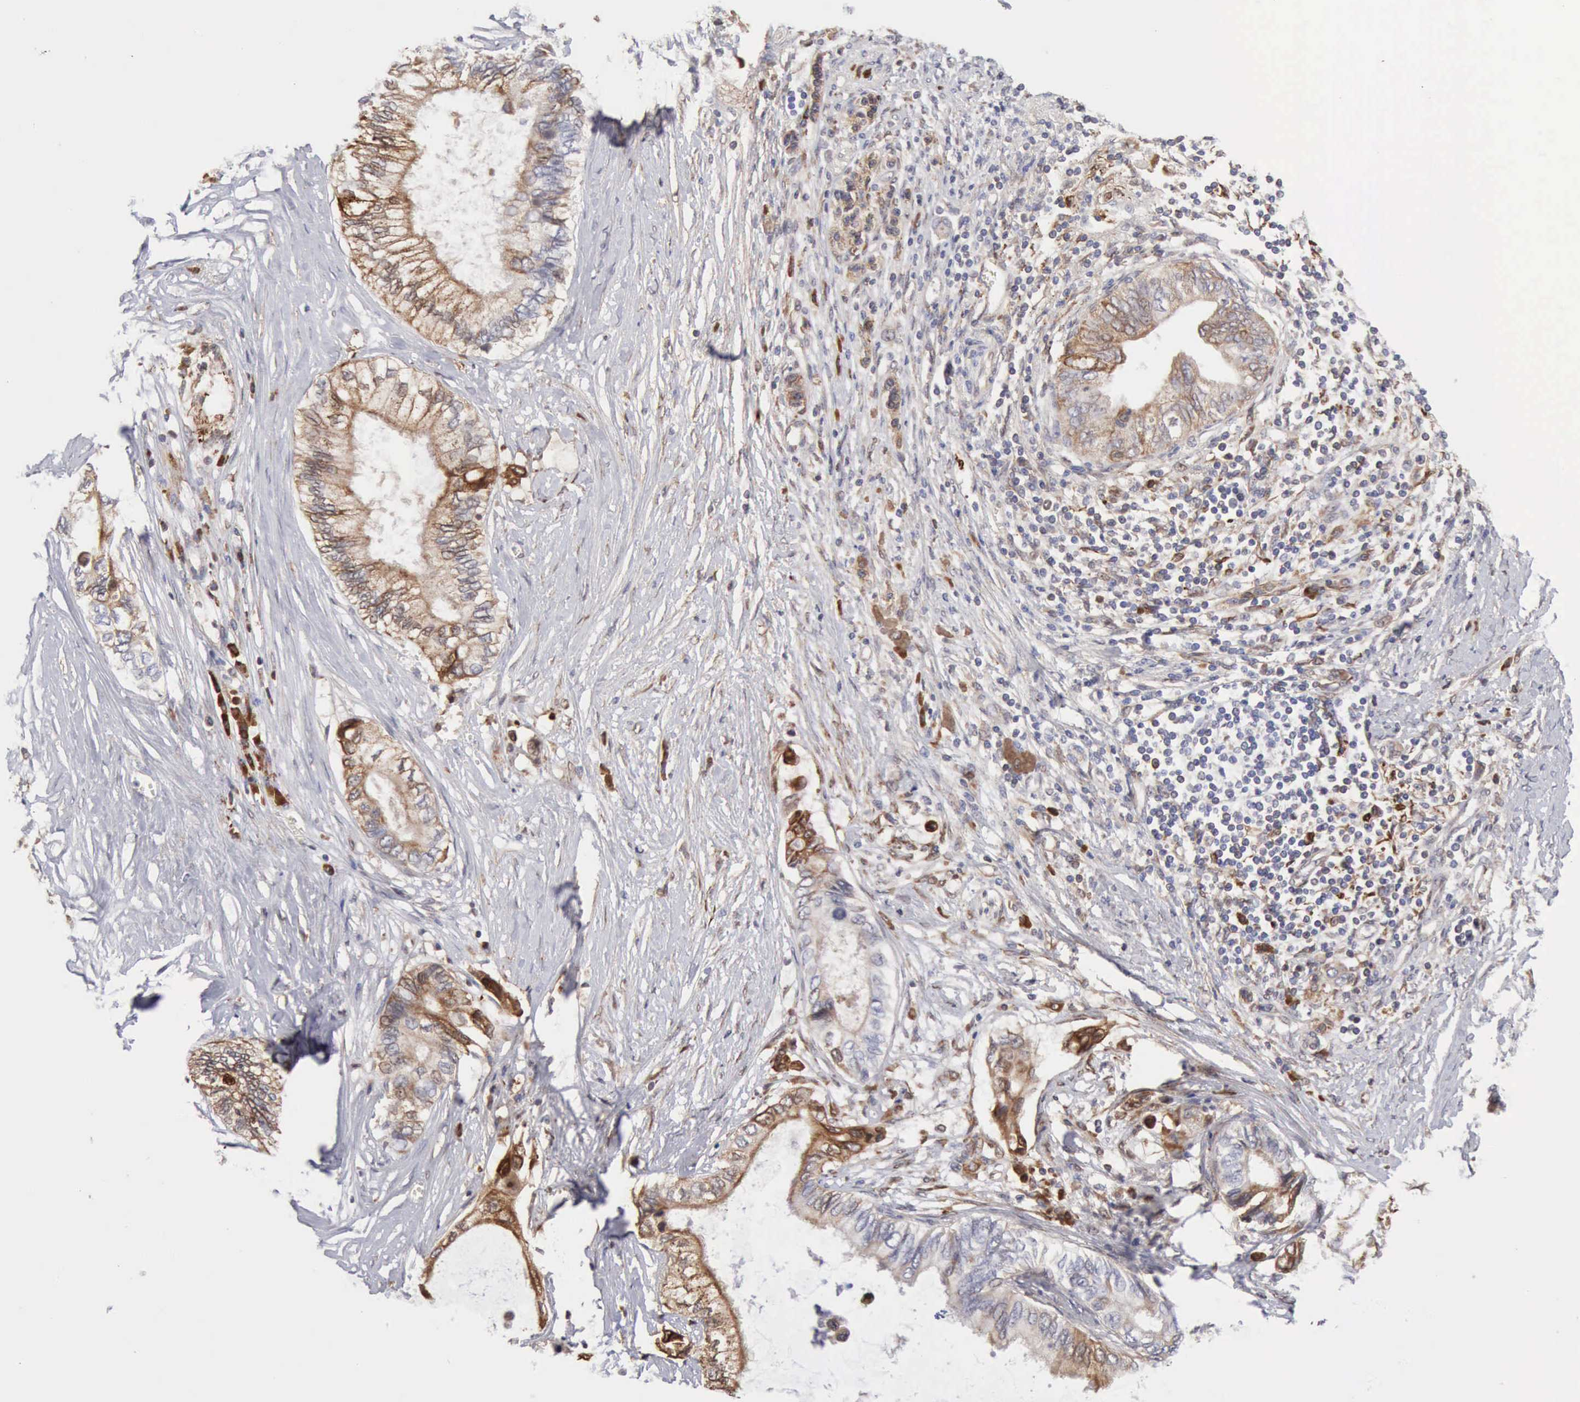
{"staining": {"intensity": "moderate", "quantity": "25%-75%", "location": "cytoplasmic/membranous"}, "tissue": "pancreatic cancer", "cell_type": "Tumor cells", "image_type": "cancer", "snomed": [{"axis": "morphology", "description": "Adenocarcinoma, NOS"}, {"axis": "topography", "description": "Pancreas"}], "caption": "Immunohistochemistry (IHC) image of pancreatic adenocarcinoma stained for a protein (brown), which exhibits medium levels of moderate cytoplasmic/membranous staining in about 25%-75% of tumor cells.", "gene": "APOL2", "patient": {"sex": "female", "age": 66}}